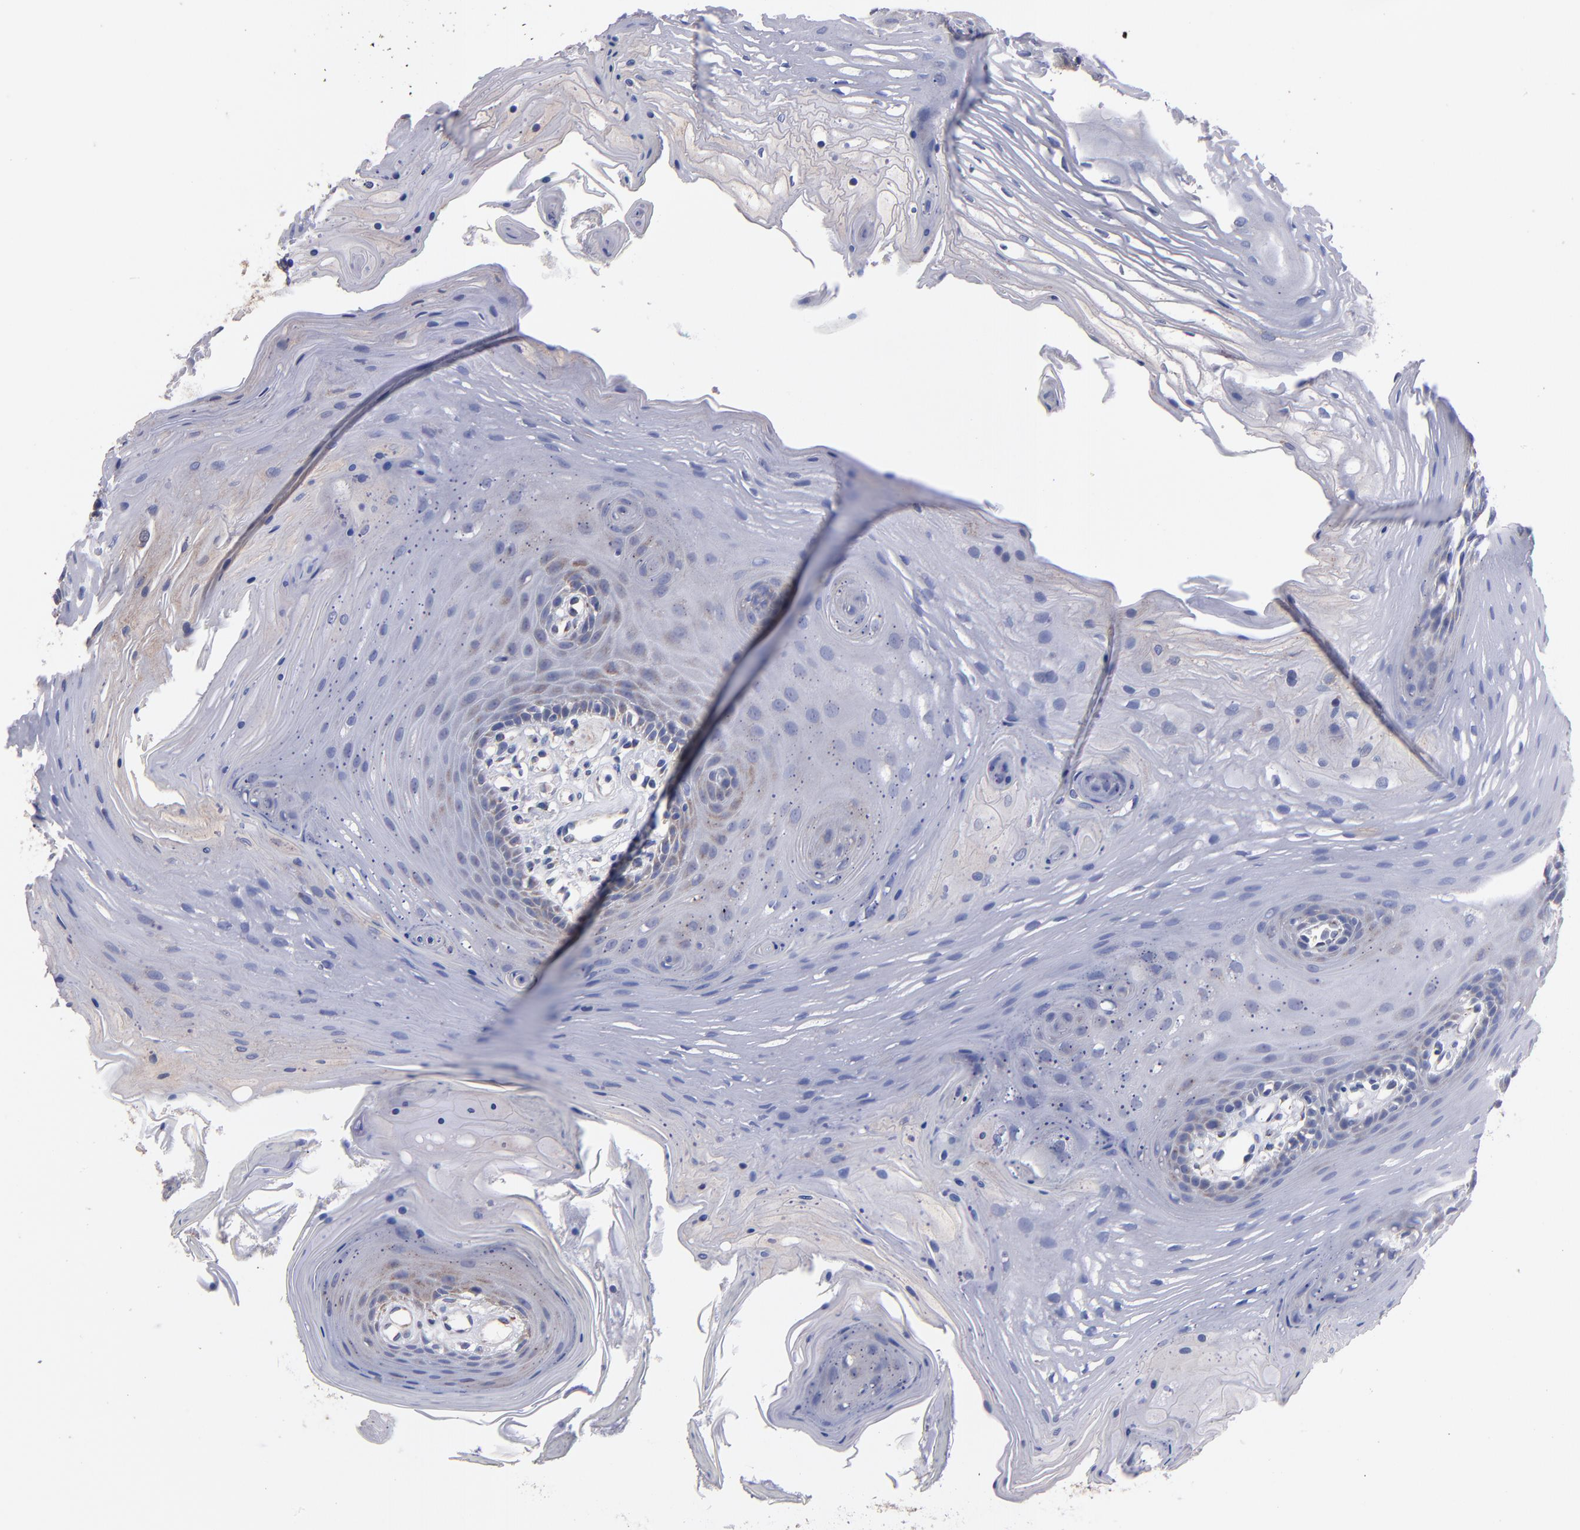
{"staining": {"intensity": "weak", "quantity": "25%-75%", "location": "cytoplasmic/membranous"}, "tissue": "oral mucosa", "cell_type": "Squamous epithelial cells", "image_type": "normal", "snomed": [{"axis": "morphology", "description": "Normal tissue, NOS"}, {"axis": "topography", "description": "Oral tissue"}], "caption": "Weak cytoplasmic/membranous expression for a protein is identified in approximately 25%-75% of squamous epithelial cells of benign oral mucosa using immunohistochemistry (IHC).", "gene": "DIABLO", "patient": {"sex": "male", "age": 62}}